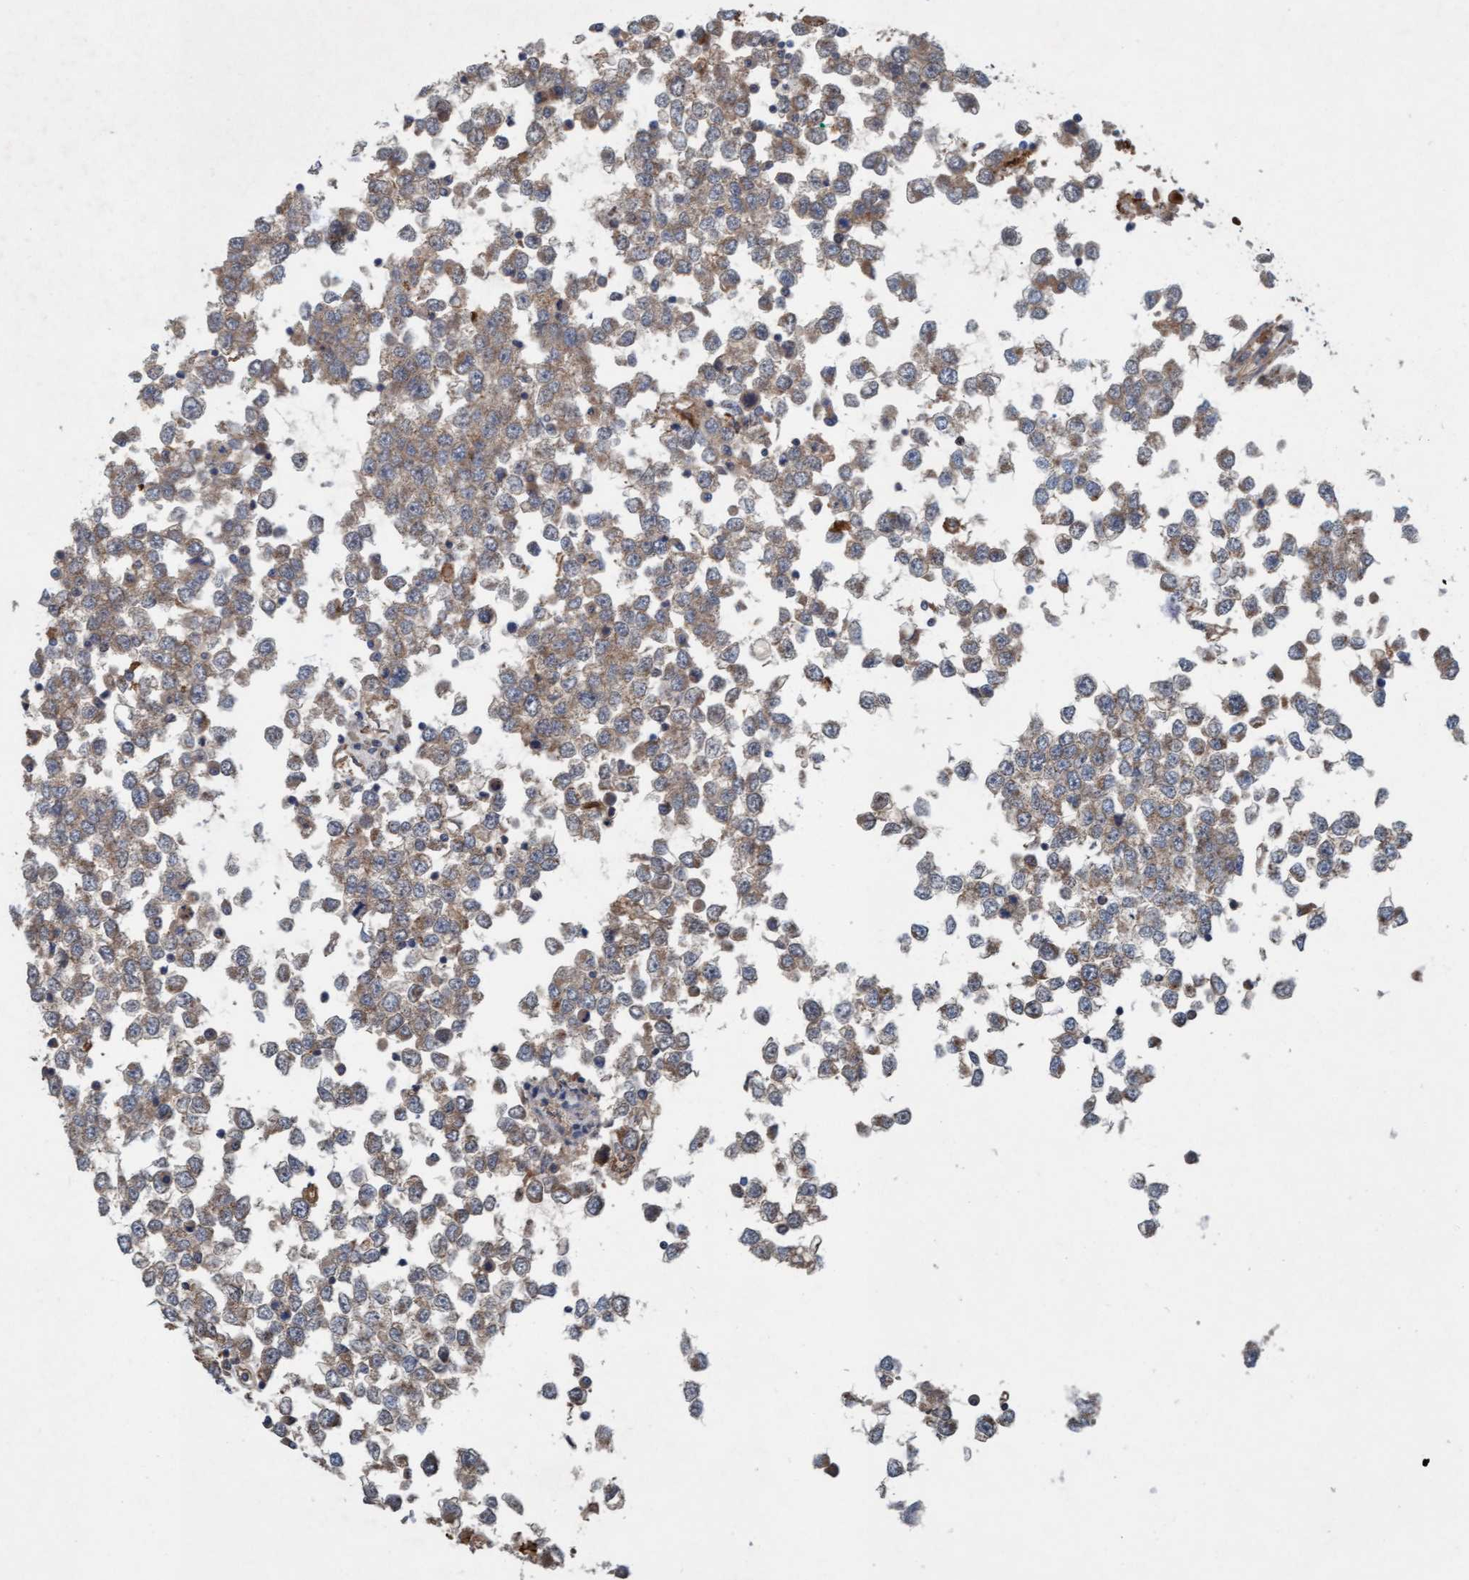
{"staining": {"intensity": "weak", "quantity": ">75%", "location": "cytoplasmic/membranous"}, "tissue": "testis cancer", "cell_type": "Tumor cells", "image_type": "cancer", "snomed": [{"axis": "morphology", "description": "Seminoma, NOS"}, {"axis": "topography", "description": "Testis"}], "caption": "IHC staining of testis cancer (seminoma), which reveals low levels of weak cytoplasmic/membranous expression in about >75% of tumor cells indicating weak cytoplasmic/membranous protein staining. The staining was performed using DAB (3,3'-diaminobenzidine) (brown) for protein detection and nuclei were counterstained in hematoxylin (blue).", "gene": "ERAL1", "patient": {"sex": "male", "age": 65}}